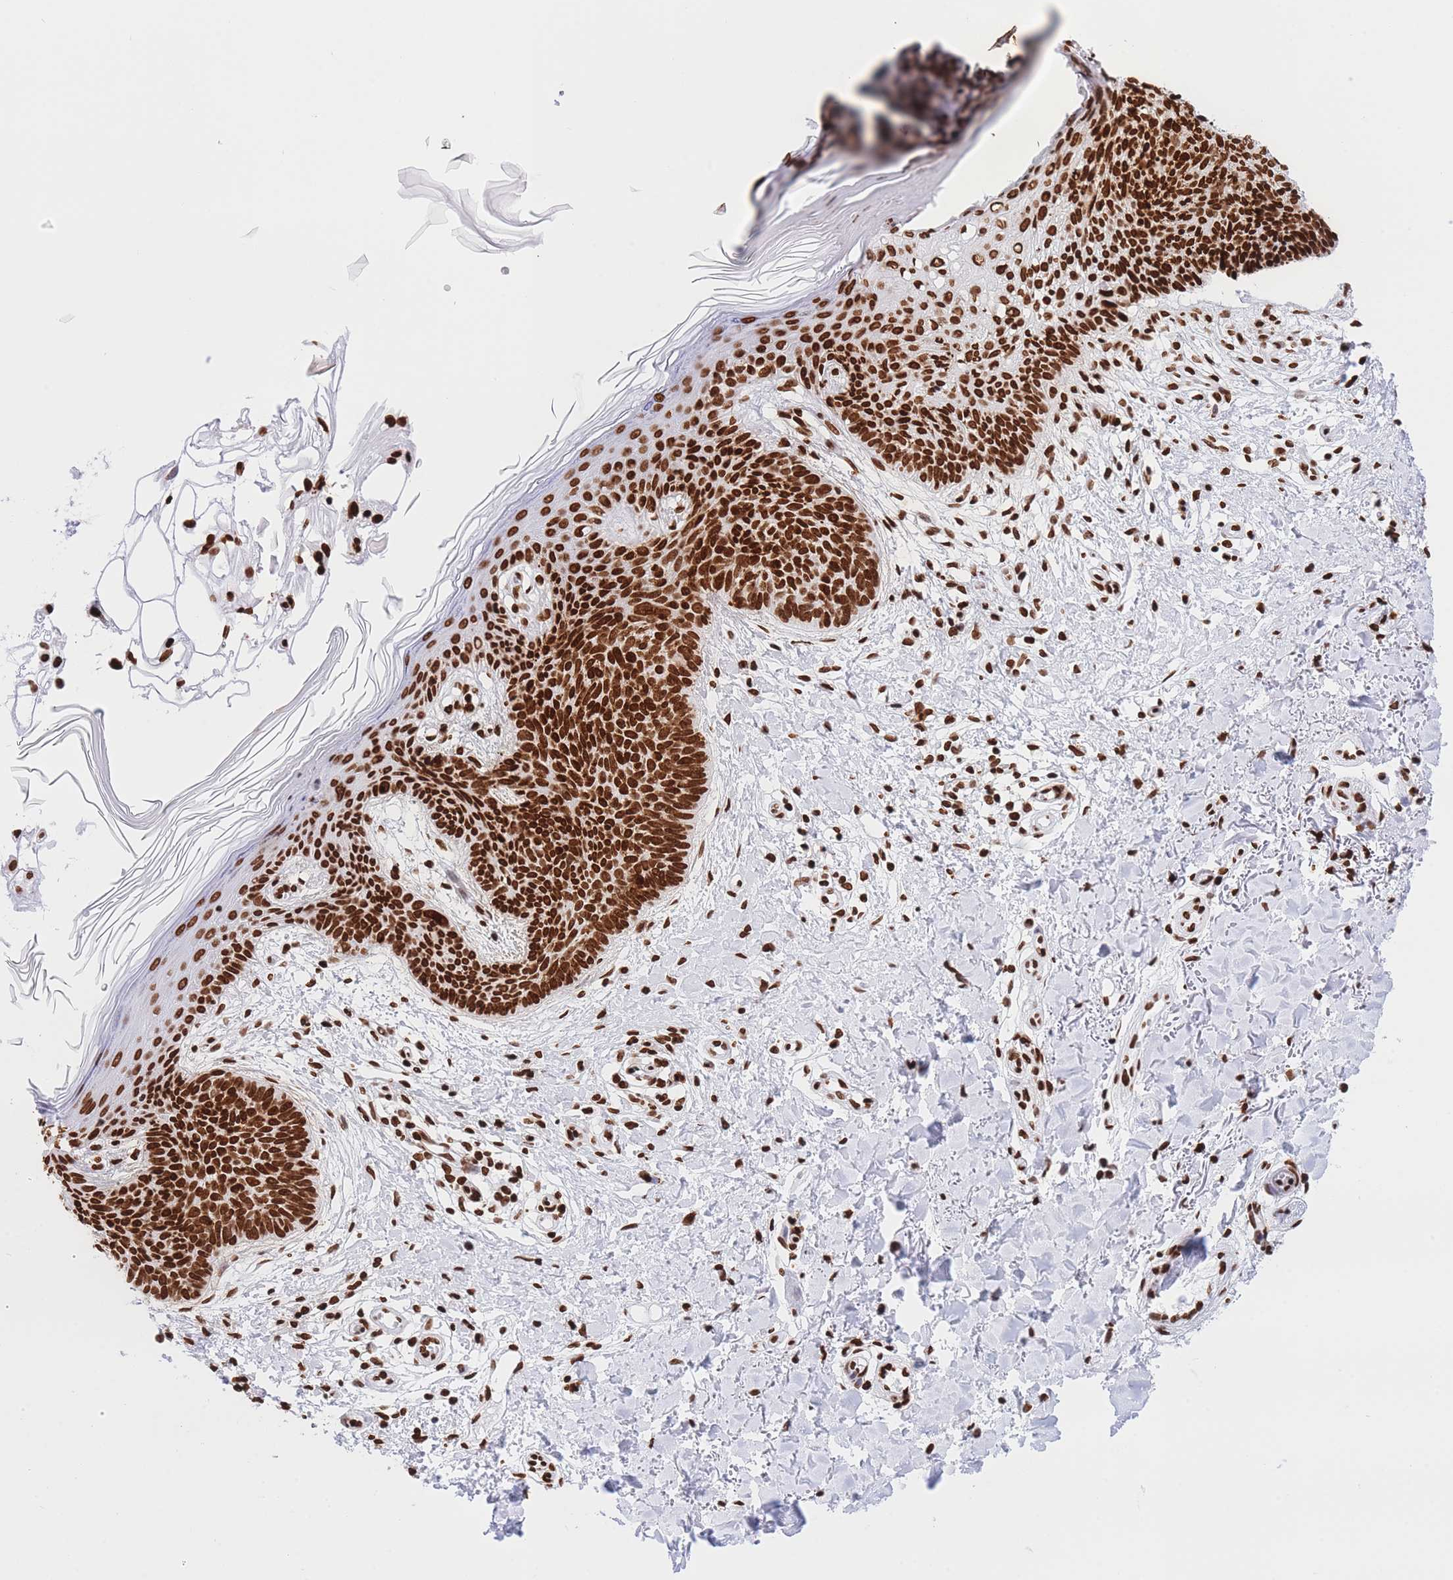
{"staining": {"intensity": "strong", "quantity": ">75%", "location": "nuclear"}, "tissue": "skin cancer", "cell_type": "Tumor cells", "image_type": "cancer", "snomed": [{"axis": "morphology", "description": "Basal cell carcinoma"}, {"axis": "topography", "description": "Skin"}], "caption": "Immunohistochemistry staining of skin cancer (basal cell carcinoma), which shows high levels of strong nuclear expression in approximately >75% of tumor cells indicating strong nuclear protein positivity. The staining was performed using DAB (brown) for protein detection and nuclei were counterstained in hematoxylin (blue).", "gene": "H2BC11", "patient": {"sex": "male", "age": 78}}